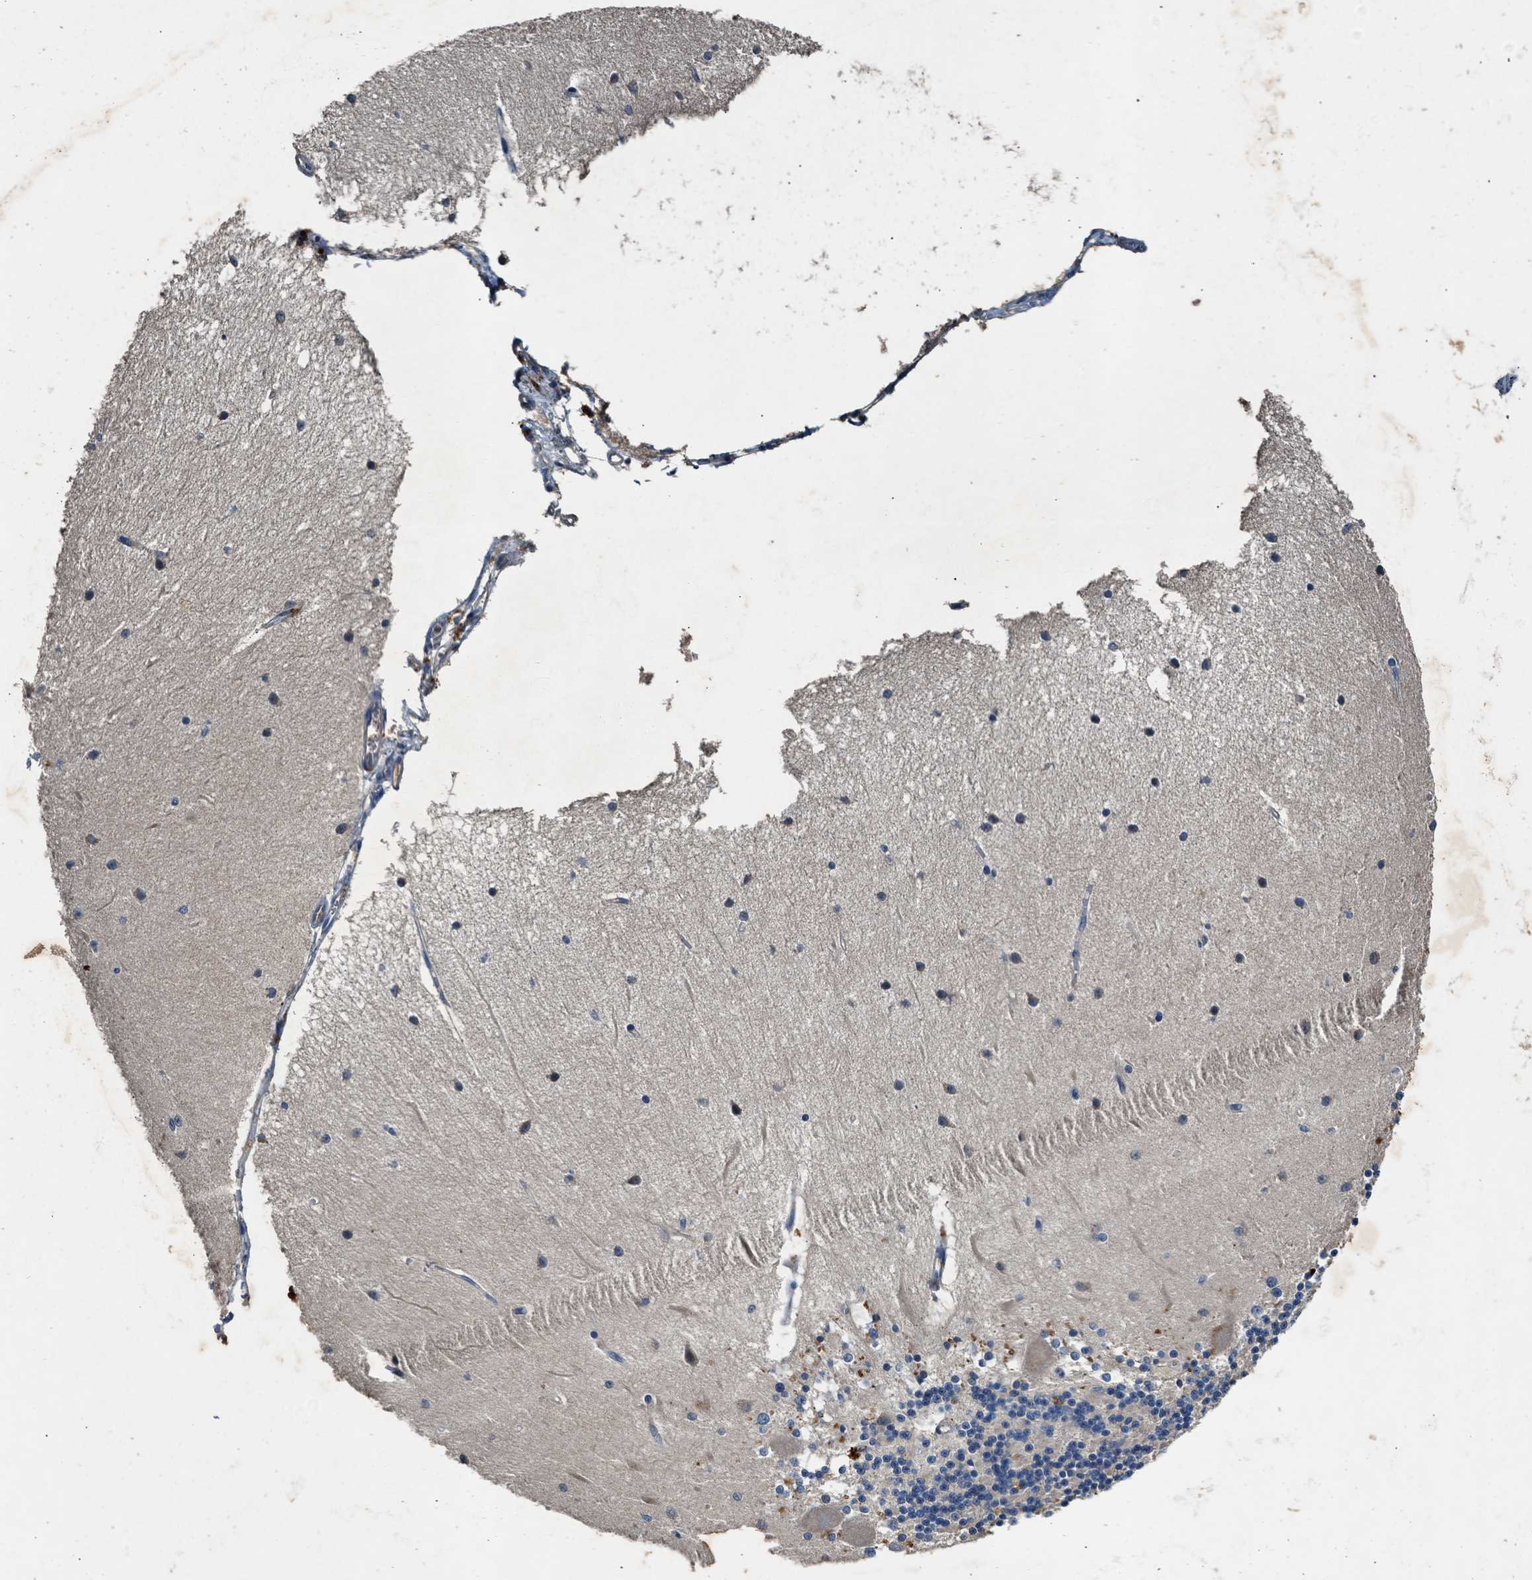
{"staining": {"intensity": "negative", "quantity": "none", "location": "none"}, "tissue": "cerebellum", "cell_type": "Cells in granular layer", "image_type": "normal", "snomed": [{"axis": "morphology", "description": "Normal tissue, NOS"}, {"axis": "topography", "description": "Cerebellum"}], "caption": "DAB immunohistochemical staining of benign human cerebellum demonstrates no significant staining in cells in granular layer. (Stains: DAB IHC with hematoxylin counter stain, Microscopy: brightfield microscopy at high magnification).", "gene": "RWDD2B", "patient": {"sex": "female", "age": 54}}